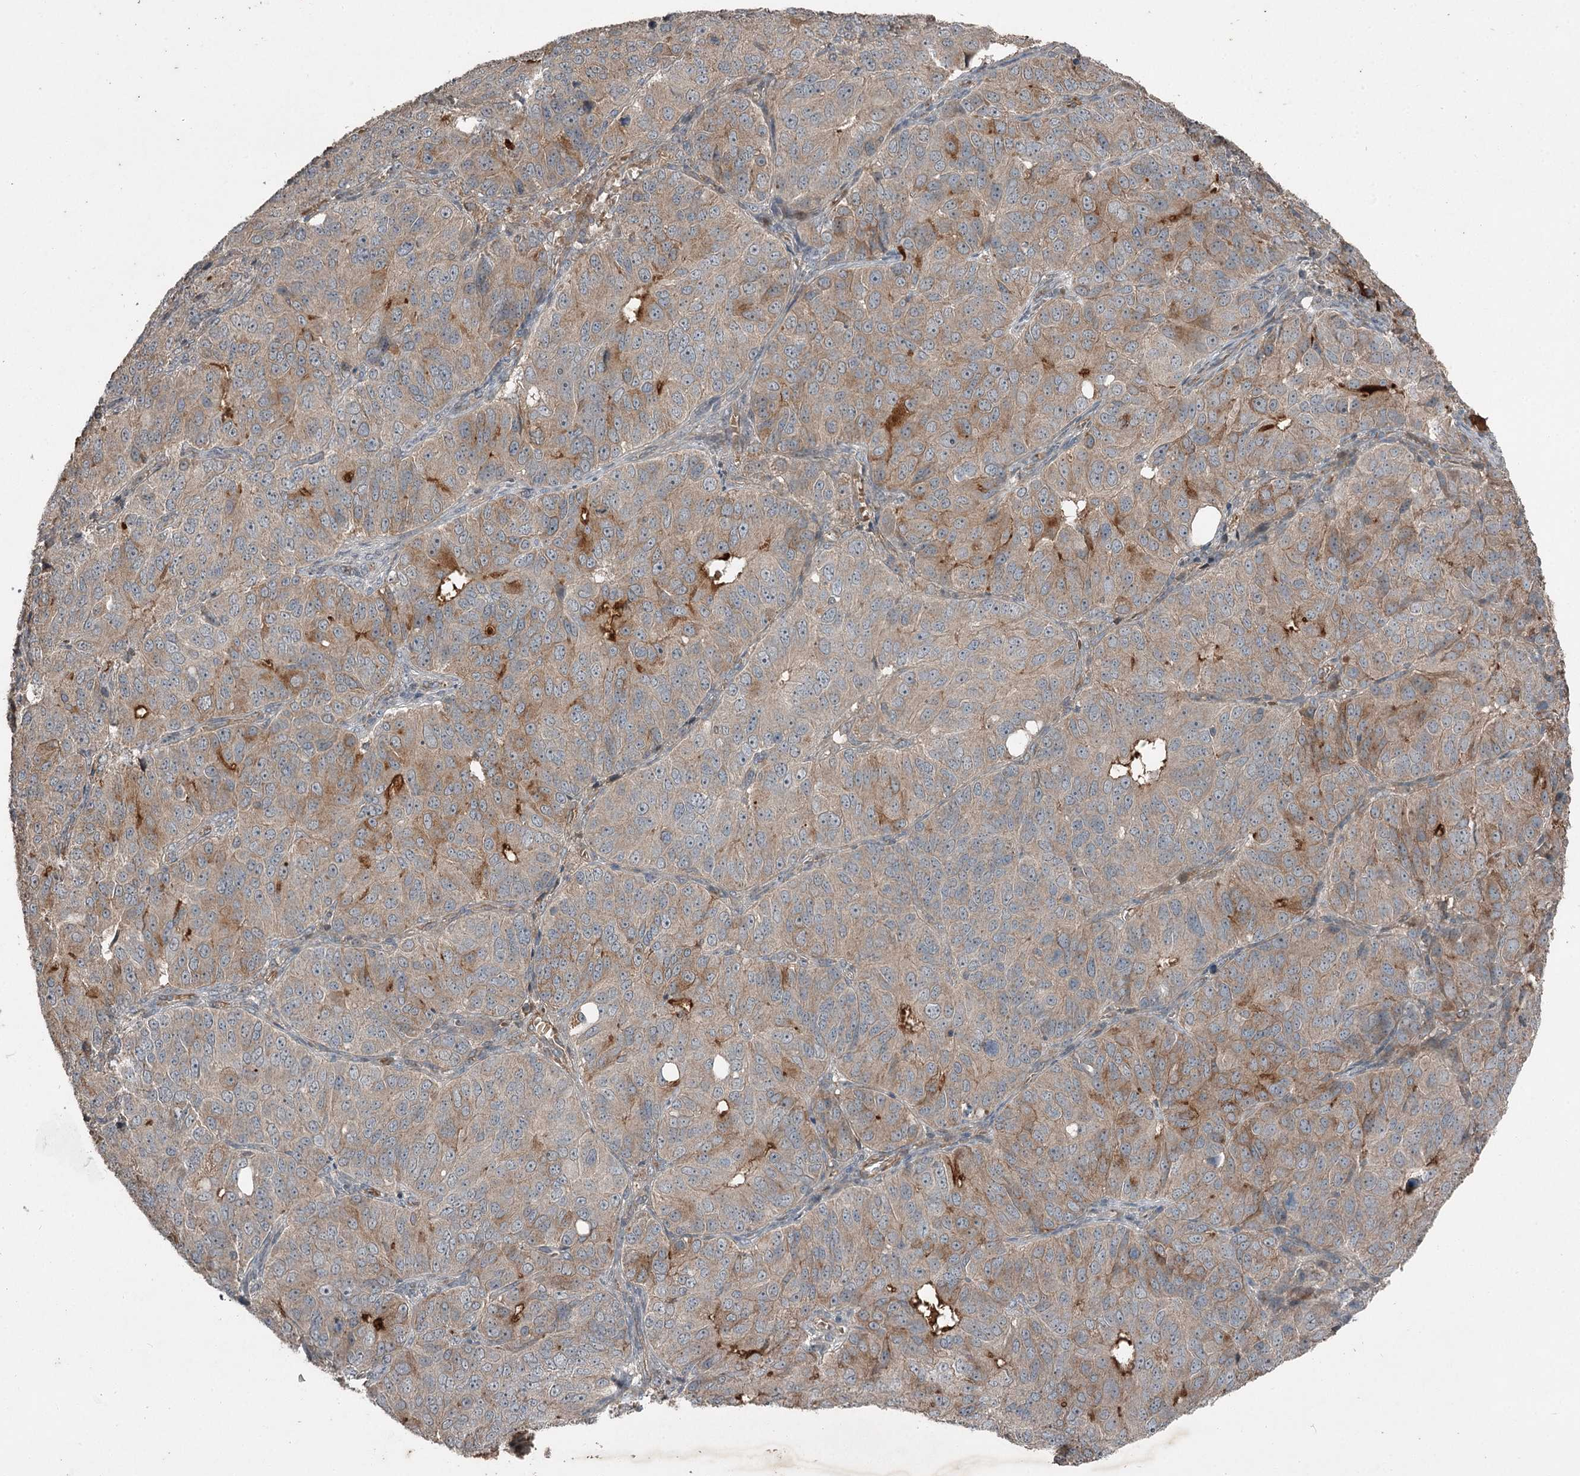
{"staining": {"intensity": "weak", "quantity": "25%-75%", "location": "cytoplasmic/membranous"}, "tissue": "ovarian cancer", "cell_type": "Tumor cells", "image_type": "cancer", "snomed": [{"axis": "morphology", "description": "Carcinoma, endometroid"}, {"axis": "topography", "description": "Ovary"}], "caption": "Immunohistochemistry (IHC) micrograph of neoplastic tissue: ovarian cancer (endometroid carcinoma) stained using immunohistochemistry displays low levels of weak protein expression localized specifically in the cytoplasmic/membranous of tumor cells, appearing as a cytoplasmic/membranous brown color.", "gene": "SLC39A8", "patient": {"sex": "female", "age": 51}}